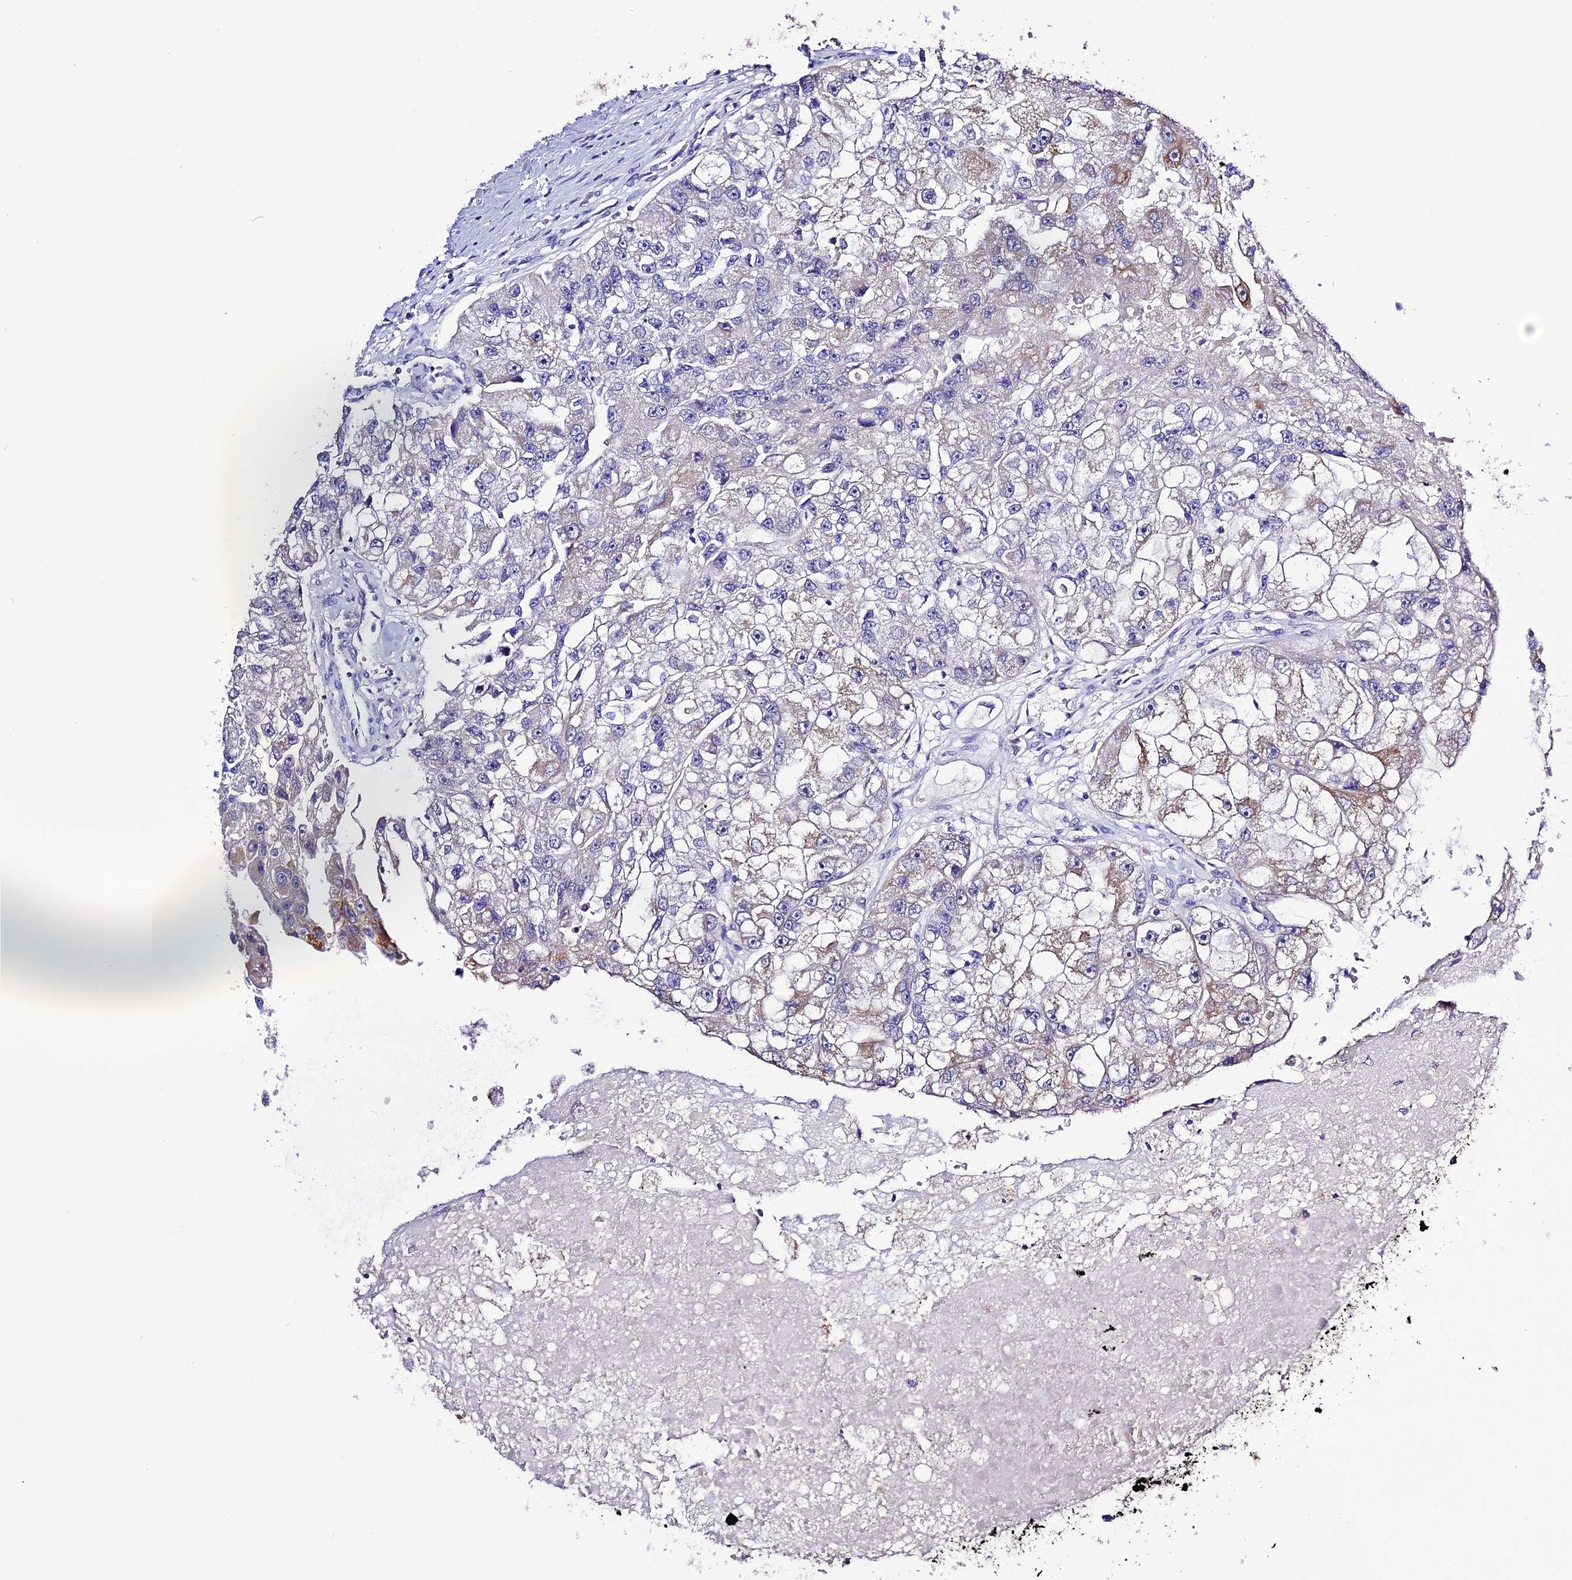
{"staining": {"intensity": "weak", "quantity": "<25%", "location": "cytoplasmic/membranous"}, "tissue": "renal cancer", "cell_type": "Tumor cells", "image_type": "cancer", "snomed": [{"axis": "morphology", "description": "Adenocarcinoma, NOS"}, {"axis": "topography", "description": "Kidney"}], "caption": "Renal adenocarcinoma stained for a protein using IHC reveals no positivity tumor cells.", "gene": "DIS3L", "patient": {"sex": "male", "age": 63}}